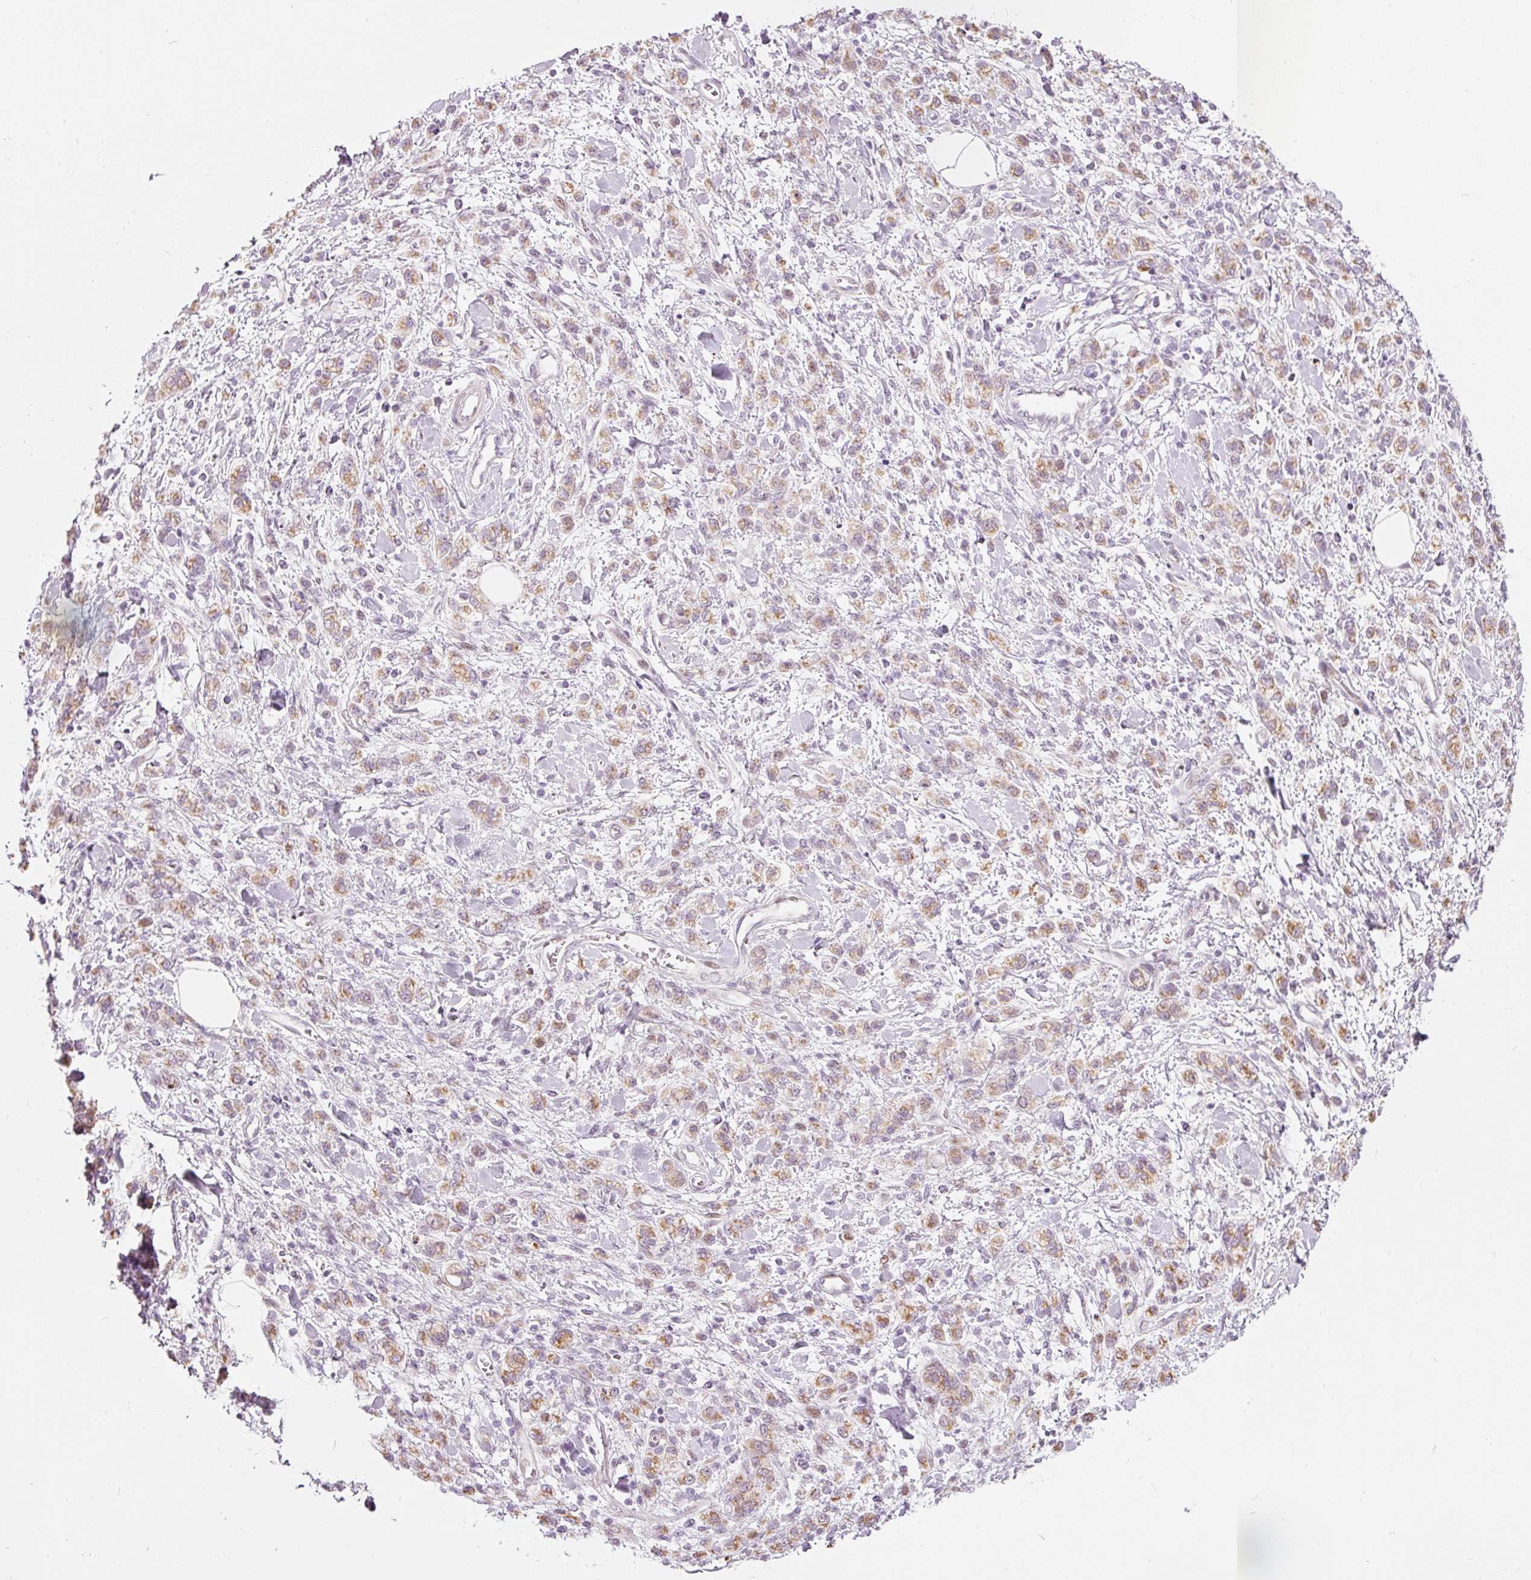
{"staining": {"intensity": "moderate", "quantity": ">75%", "location": "cytoplasmic/membranous"}, "tissue": "stomach cancer", "cell_type": "Tumor cells", "image_type": "cancer", "snomed": [{"axis": "morphology", "description": "Adenocarcinoma, NOS"}, {"axis": "topography", "description": "Stomach"}], "caption": "Protein staining exhibits moderate cytoplasmic/membranous positivity in about >75% of tumor cells in stomach cancer. (DAB = brown stain, brightfield microscopy at high magnification).", "gene": "RNF39", "patient": {"sex": "male", "age": 77}}